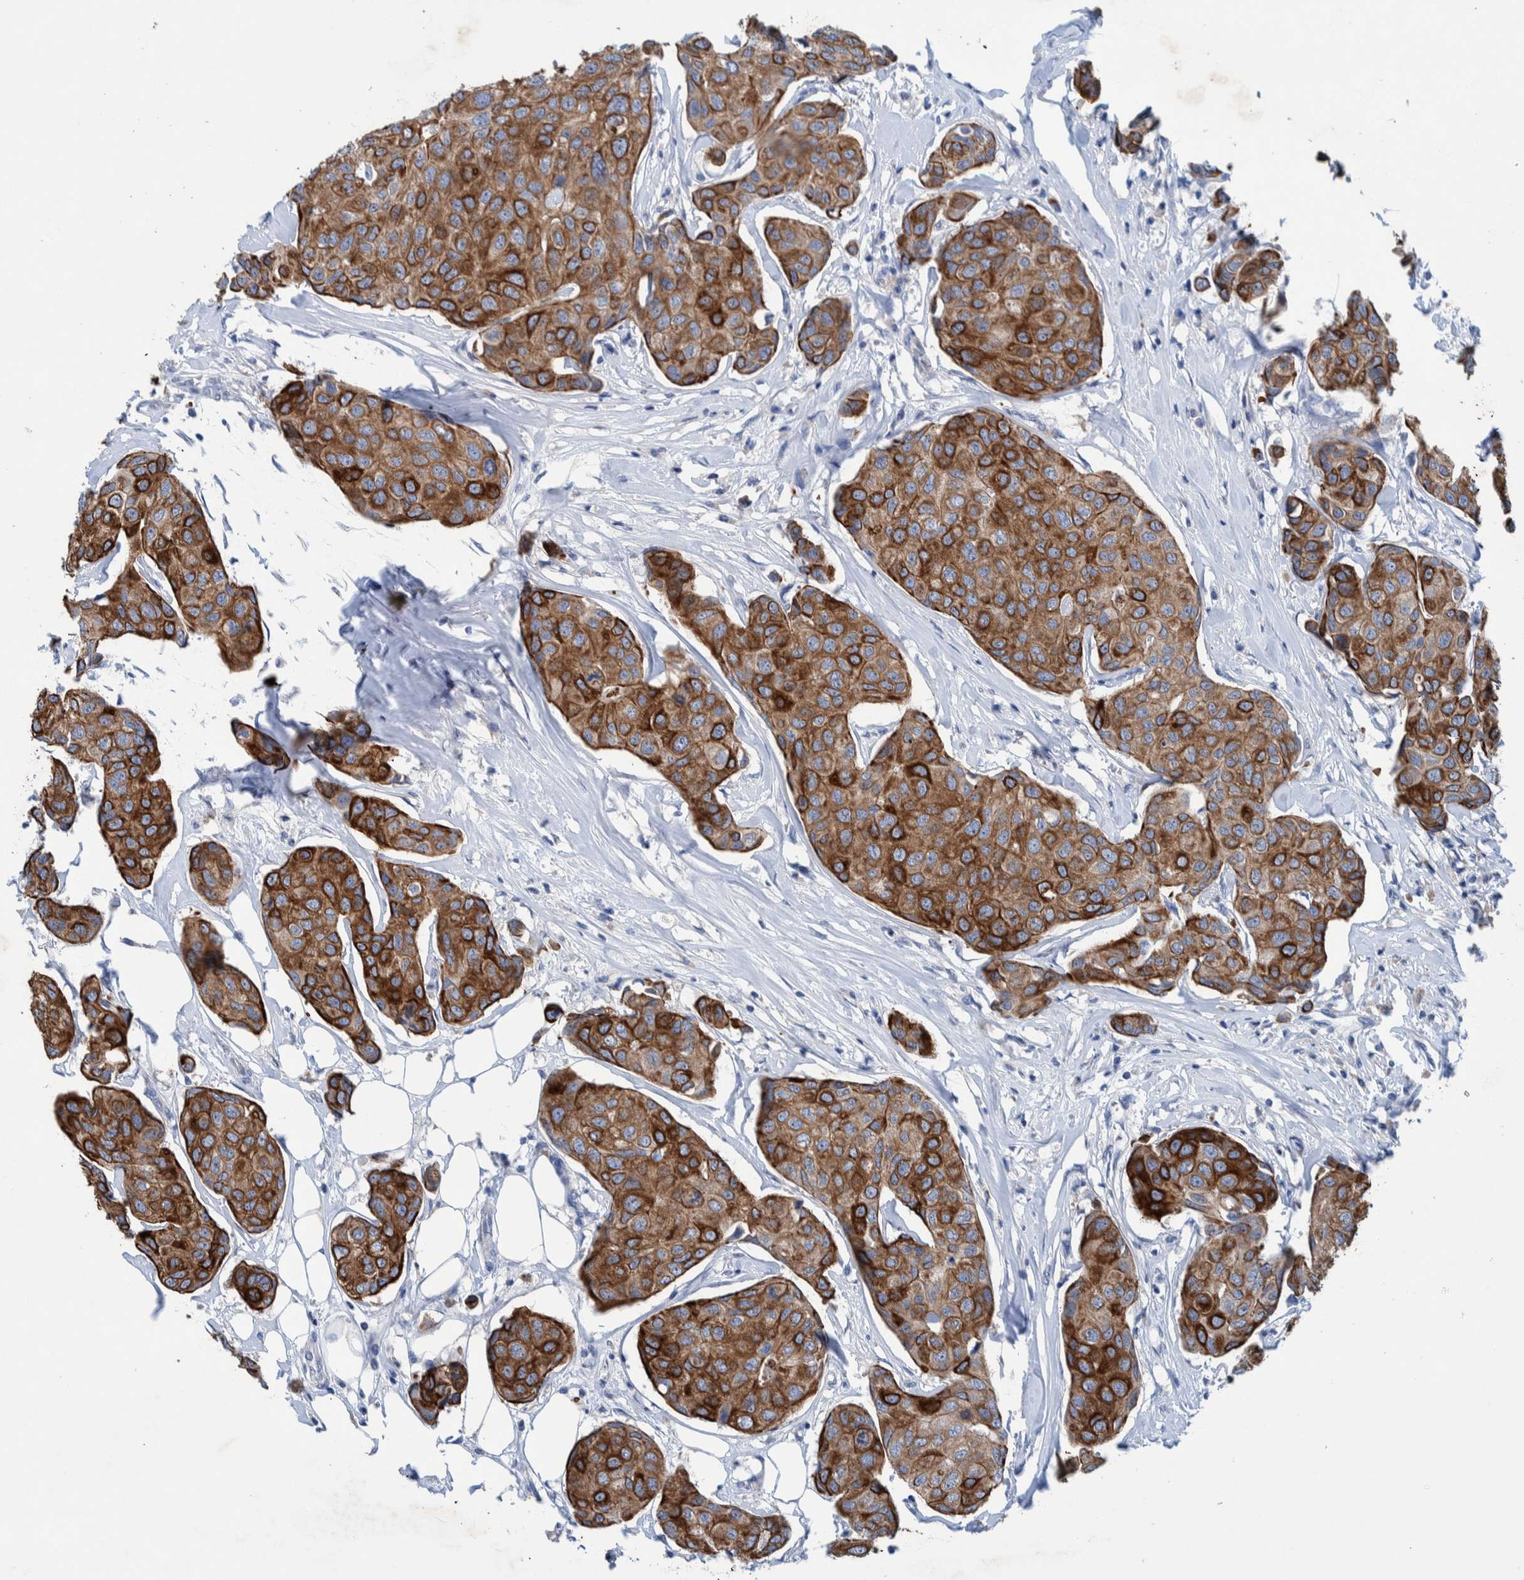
{"staining": {"intensity": "strong", "quantity": ">75%", "location": "cytoplasmic/membranous"}, "tissue": "breast cancer", "cell_type": "Tumor cells", "image_type": "cancer", "snomed": [{"axis": "morphology", "description": "Duct carcinoma"}, {"axis": "topography", "description": "Breast"}], "caption": "Immunohistochemical staining of human breast cancer displays high levels of strong cytoplasmic/membranous positivity in approximately >75% of tumor cells. Immunohistochemistry (ihc) stains the protein of interest in brown and the nuclei are stained blue.", "gene": "MKS1", "patient": {"sex": "female", "age": 80}}